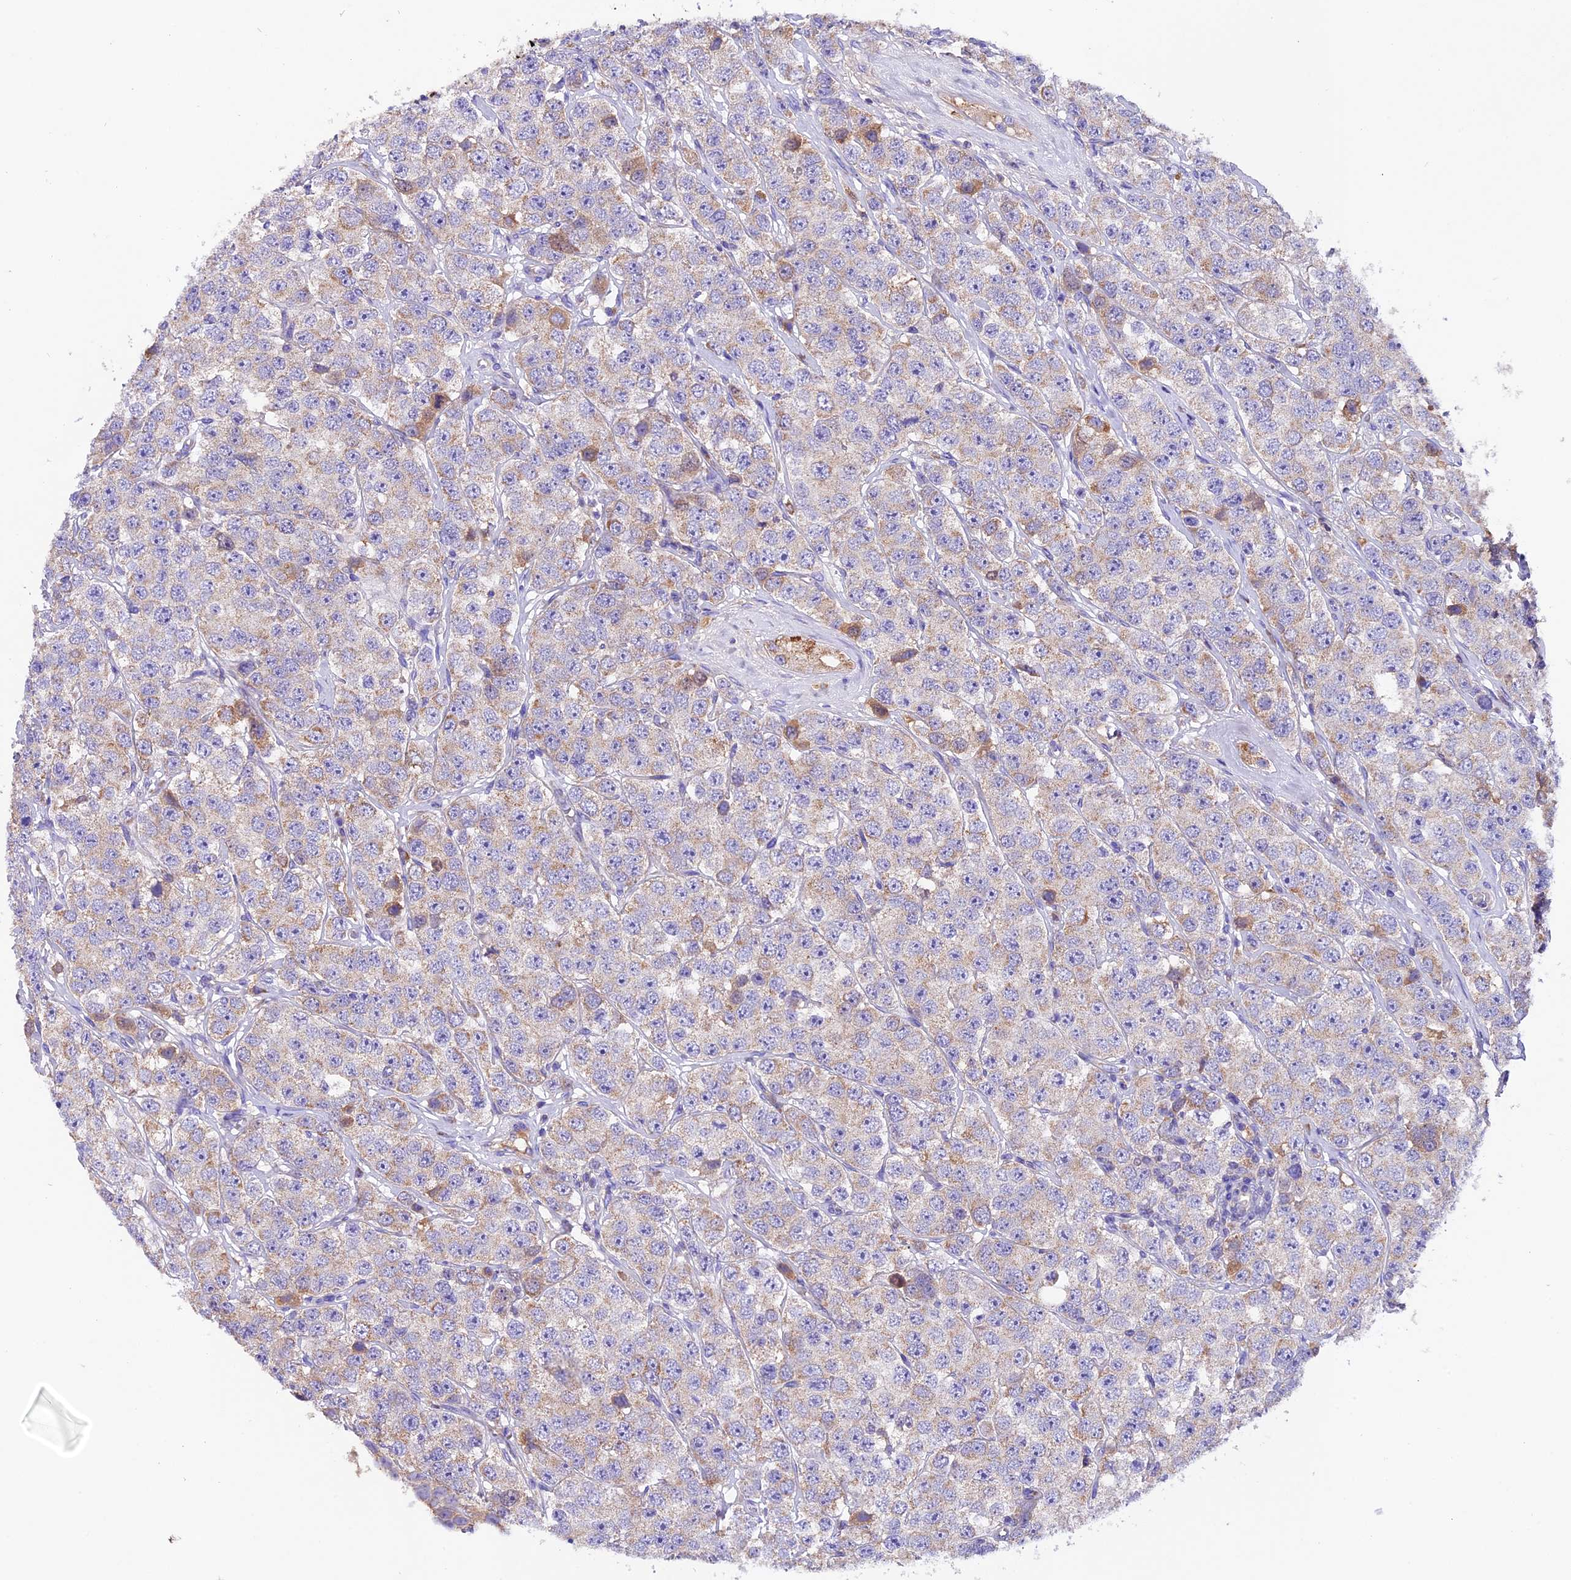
{"staining": {"intensity": "moderate", "quantity": "<25%", "location": "cytoplasmic/membranous"}, "tissue": "testis cancer", "cell_type": "Tumor cells", "image_type": "cancer", "snomed": [{"axis": "morphology", "description": "Seminoma, NOS"}, {"axis": "topography", "description": "Testis"}], "caption": "Protein positivity by immunohistochemistry (IHC) demonstrates moderate cytoplasmic/membranous positivity in about <25% of tumor cells in testis seminoma.", "gene": "SIX5", "patient": {"sex": "male", "age": 28}}